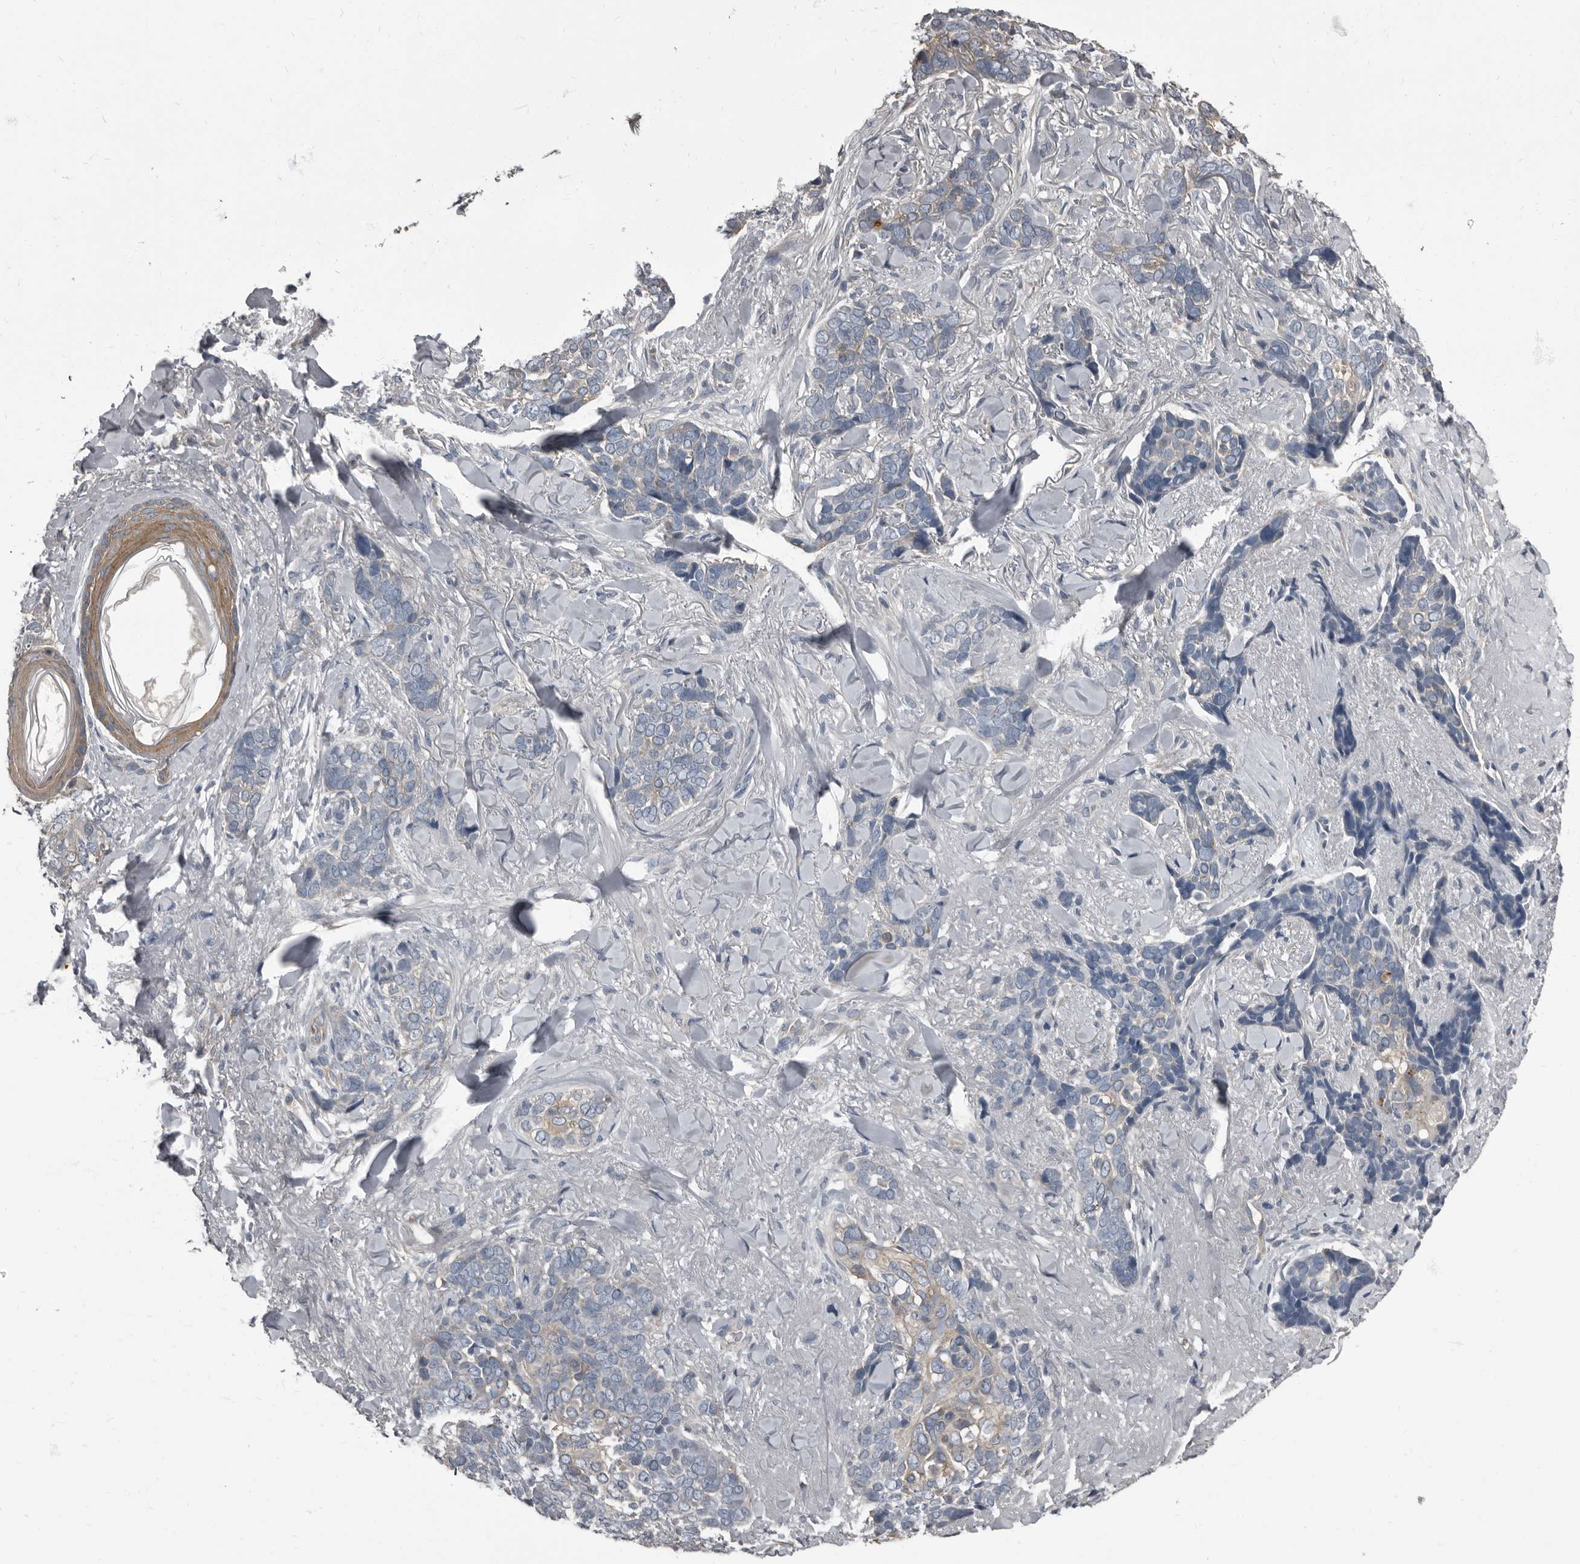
{"staining": {"intensity": "weak", "quantity": "<25%", "location": "cytoplasmic/membranous"}, "tissue": "skin cancer", "cell_type": "Tumor cells", "image_type": "cancer", "snomed": [{"axis": "morphology", "description": "Basal cell carcinoma"}, {"axis": "topography", "description": "Skin"}], "caption": "Histopathology image shows no significant protein positivity in tumor cells of skin cancer (basal cell carcinoma).", "gene": "TPD52L1", "patient": {"sex": "female", "age": 82}}